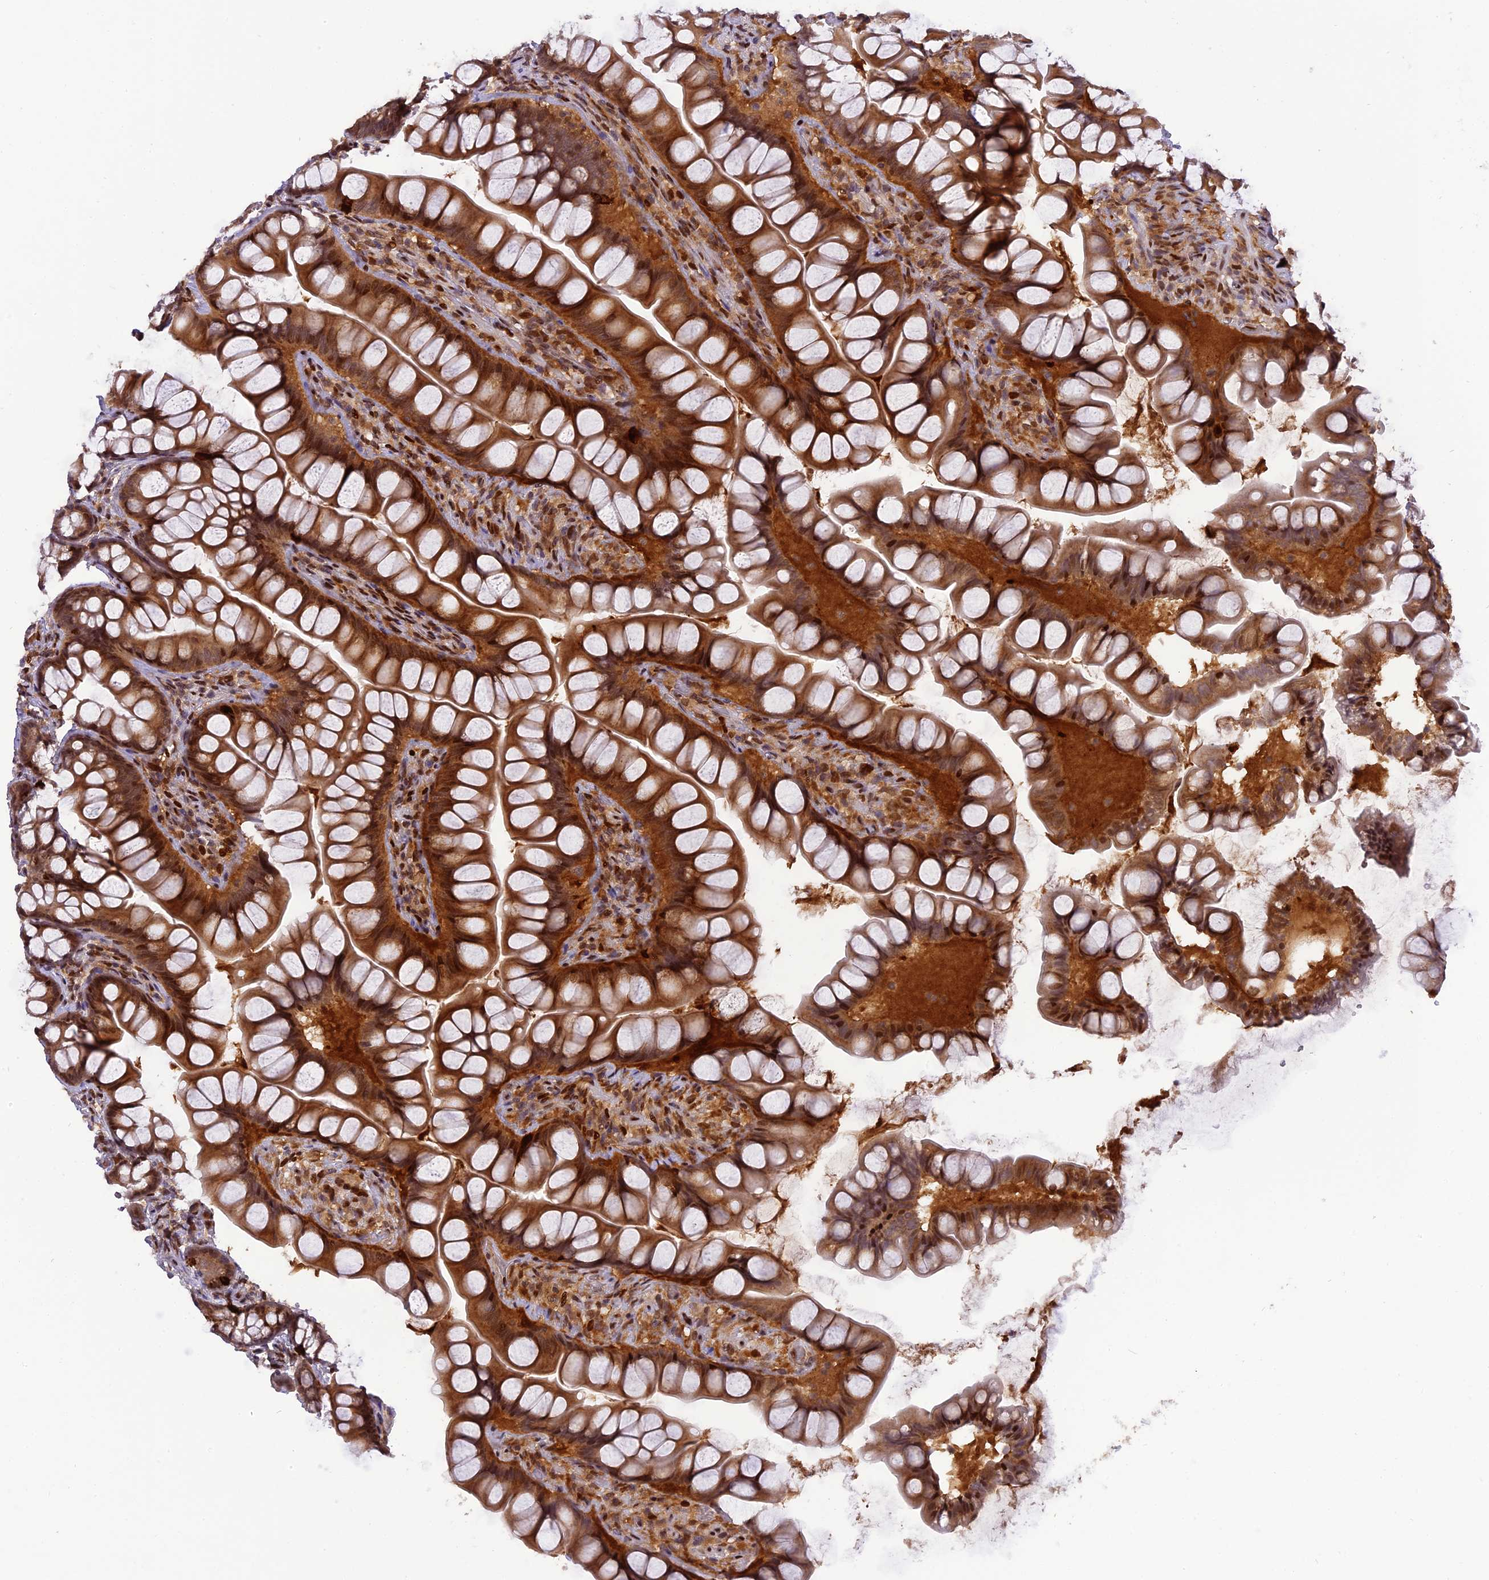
{"staining": {"intensity": "strong", "quantity": ">75%", "location": "cytoplasmic/membranous,nuclear"}, "tissue": "small intestine", "cell_type": "Glandular cells", "image_type": "normal", "snomed": [{"axis": "morphology", "description": "Normal tissue, NOS"}, {"axis": "topography", "description": "Small intestine"}], "caption": "Protein expression by immunohistochemistry exhibits strong cytoplasmic/membranous,nuclear positivity in about >75% of glandular cells in benign small intestine.", "gene": "RABGGTA", "patient": {"sex": "male", "age": 70}}